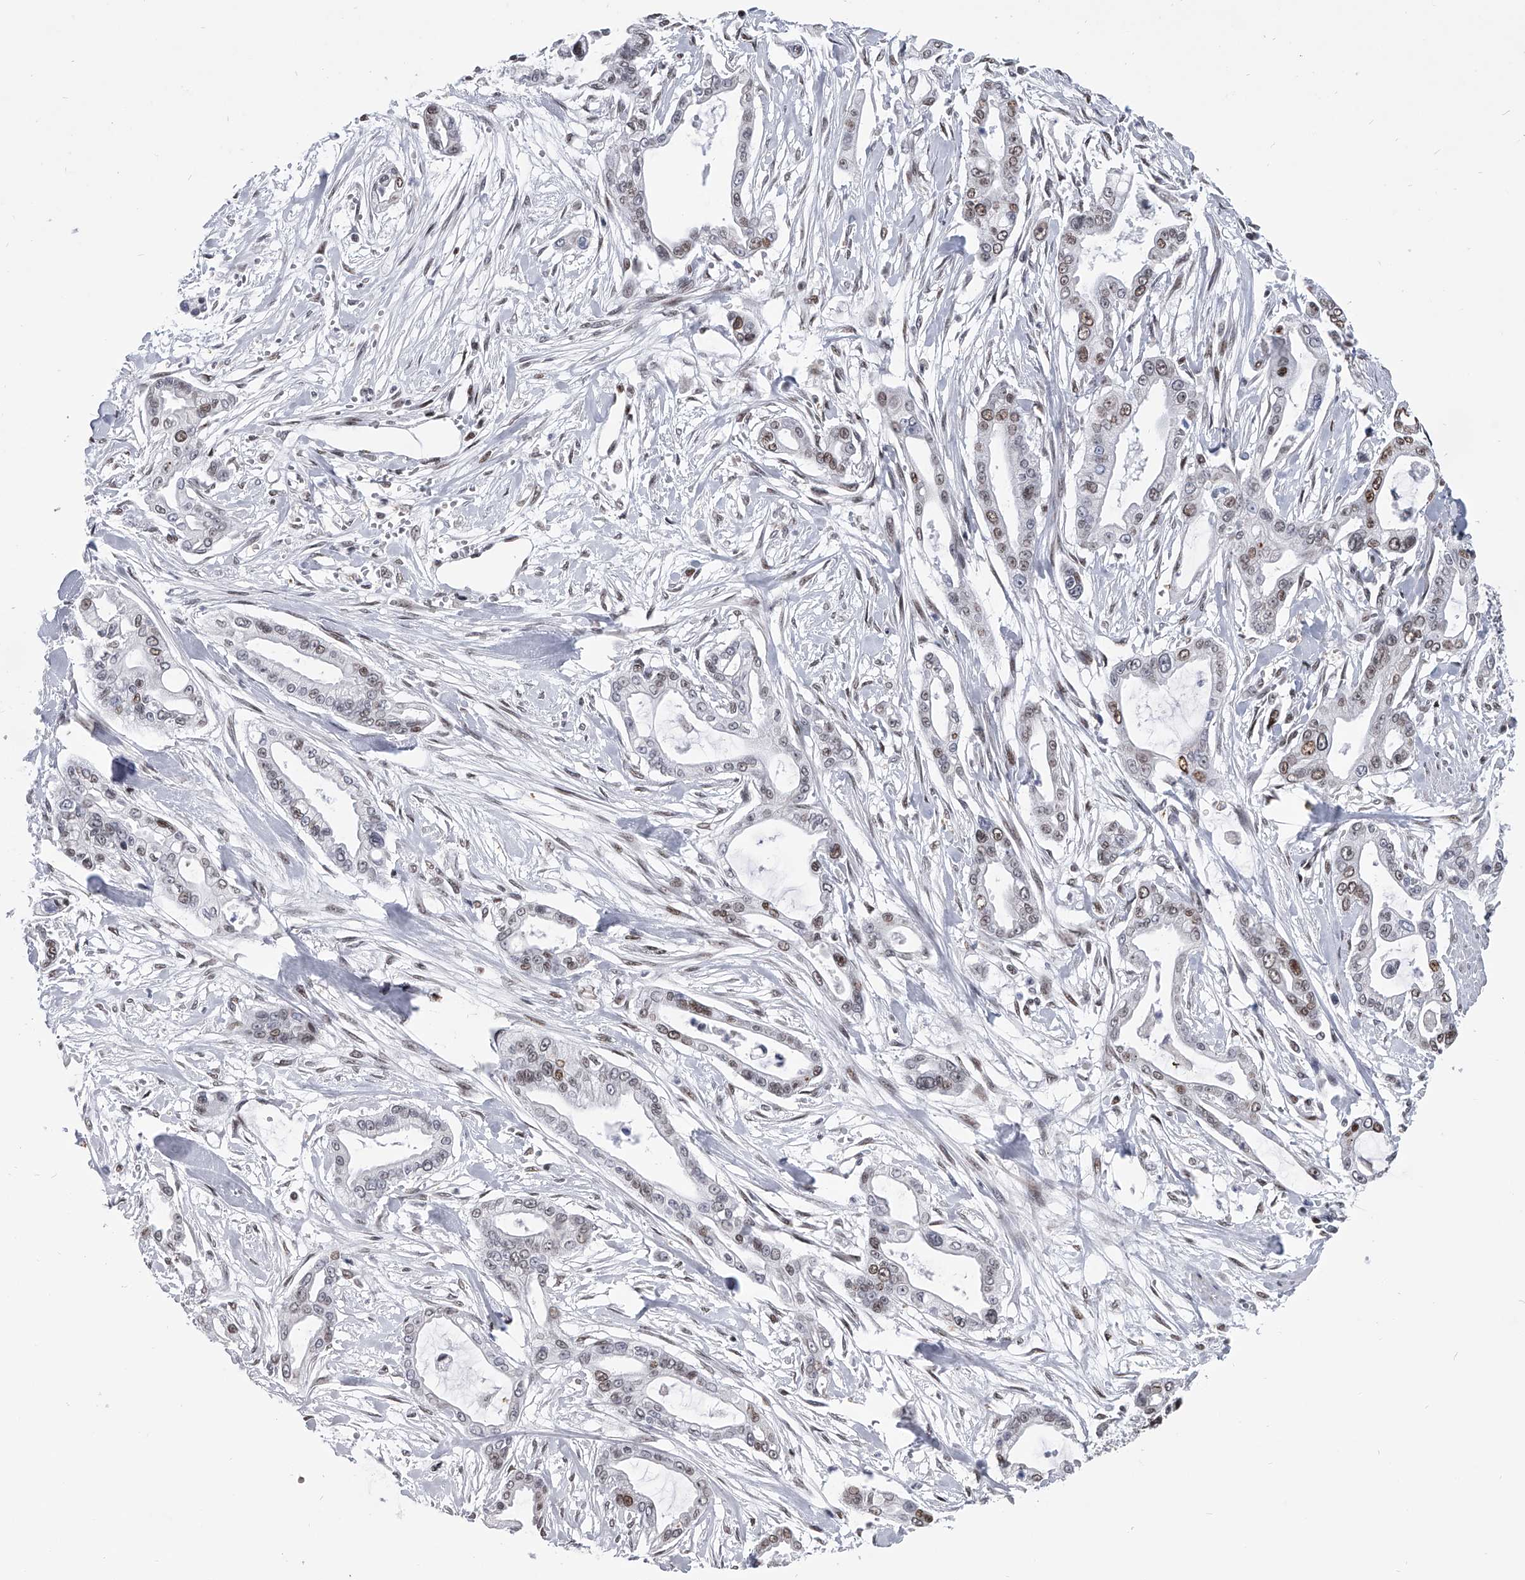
{"staining": {"intensity": "strong", "quantity": "25%-75%", "location": "nuclear"}, "tissue": "pancreatic cancer", "cell_type": "Tumor cells", "image_type": "cancer", "snomed": [{"axis": "morphology", "description": "Adenocarcinoma, NOS"}, {"axis": "topography", "description": "Pancreas"}], "caption": "Adenocarcinoma (pancreatic) tissue displays strong nuclear positivity in approximately 25%-75% of tumor cells, visualized by immunohistochemistry.", "gene": "SIM2", "patient": {"sex": "male", "age": 68}}